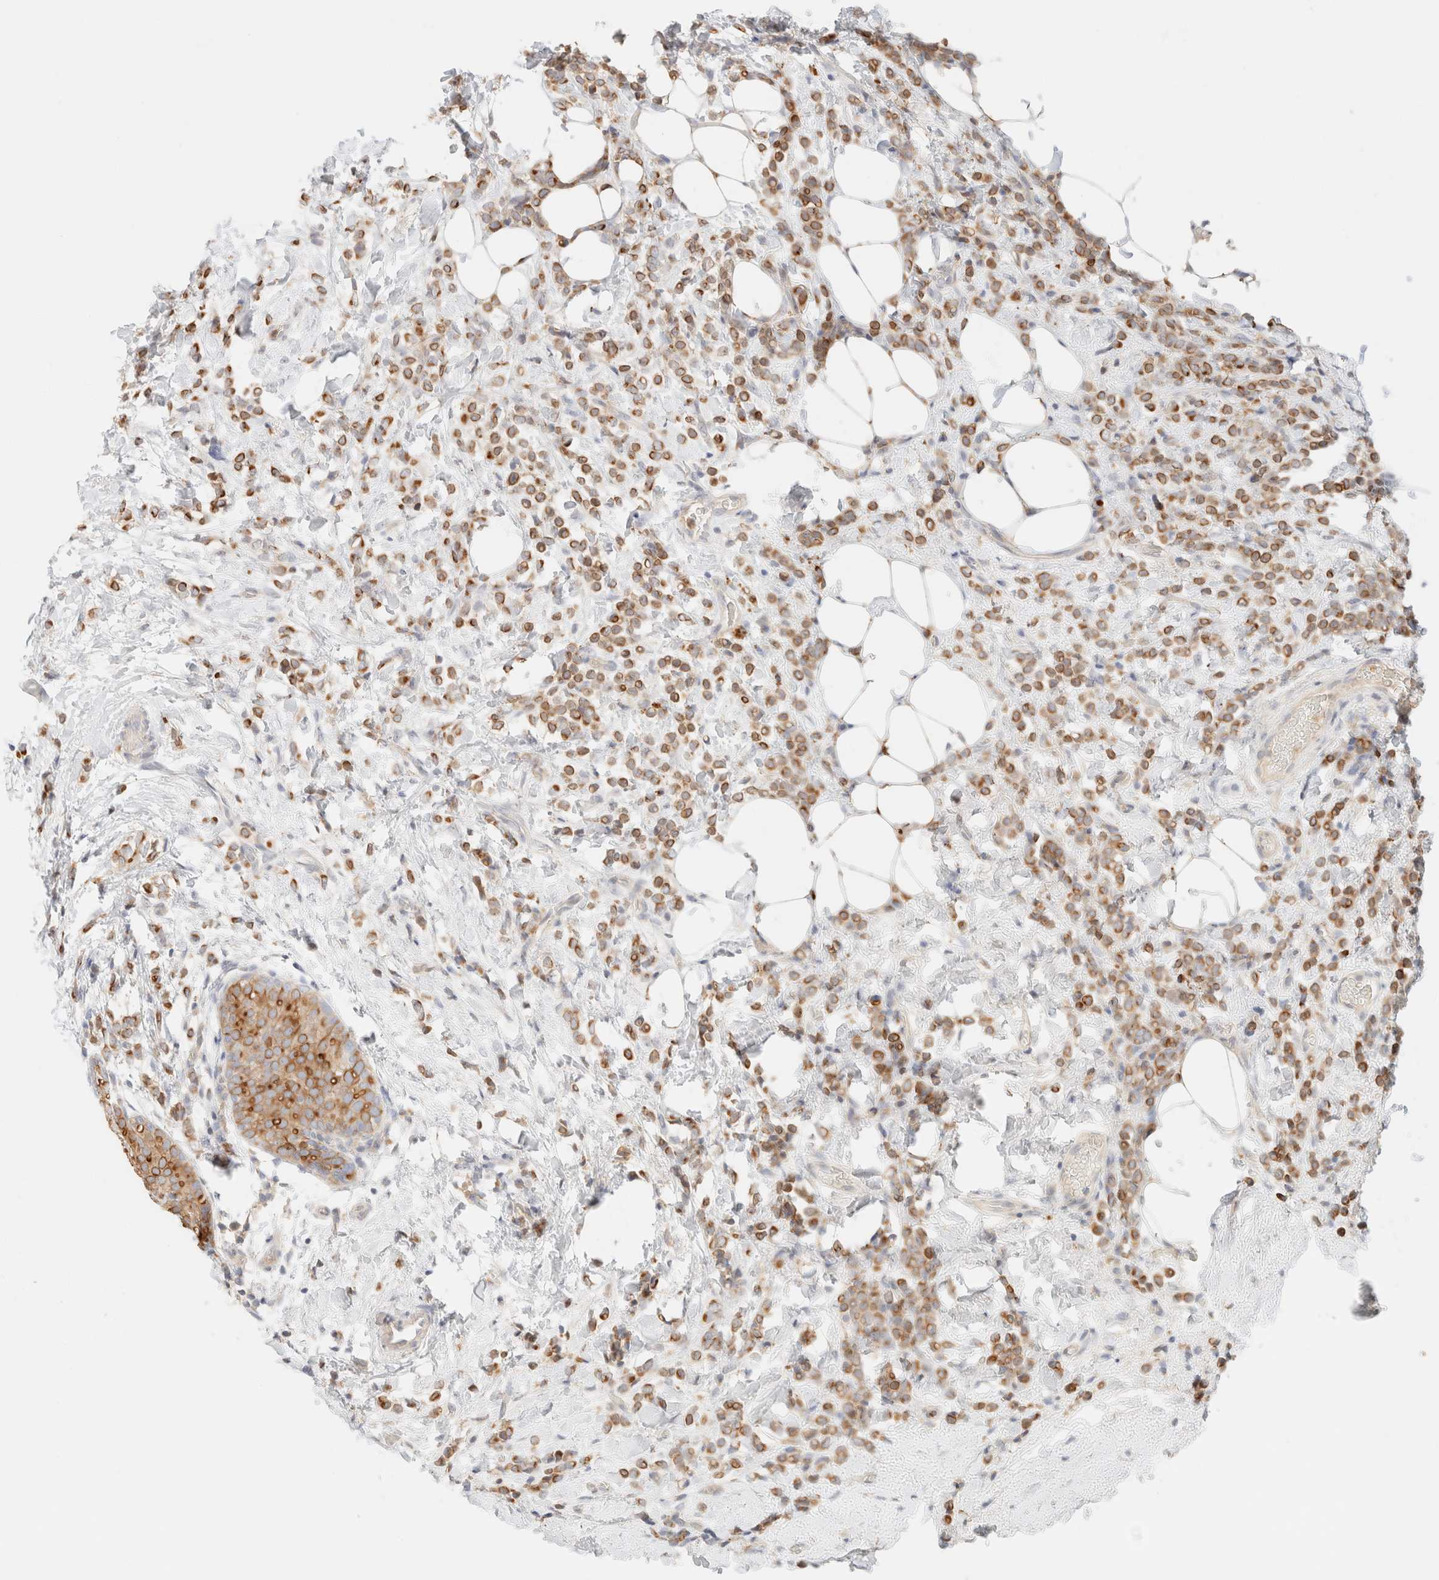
{"staining": {"intensity": "moderate", "quantity": ">75%", "location": "cytoplasmic/membranous"}, "tissue": "breast cancer", "cell_type": "Tumor cells", "image_type": "cancer", "snomed": [{"axis": "morphology", "description": "Lobular carcinoma"}, {"axis": "topography", "description": "Breast"}], "caption": "This is an image of immunohistochemistry staining of lobular carcinoma (breast), which shows moderate expression in the cytoplasmic/membranous of tumor cells.", "gene": "SGSM2", "patient": {"sex": "female", "age": 50}}